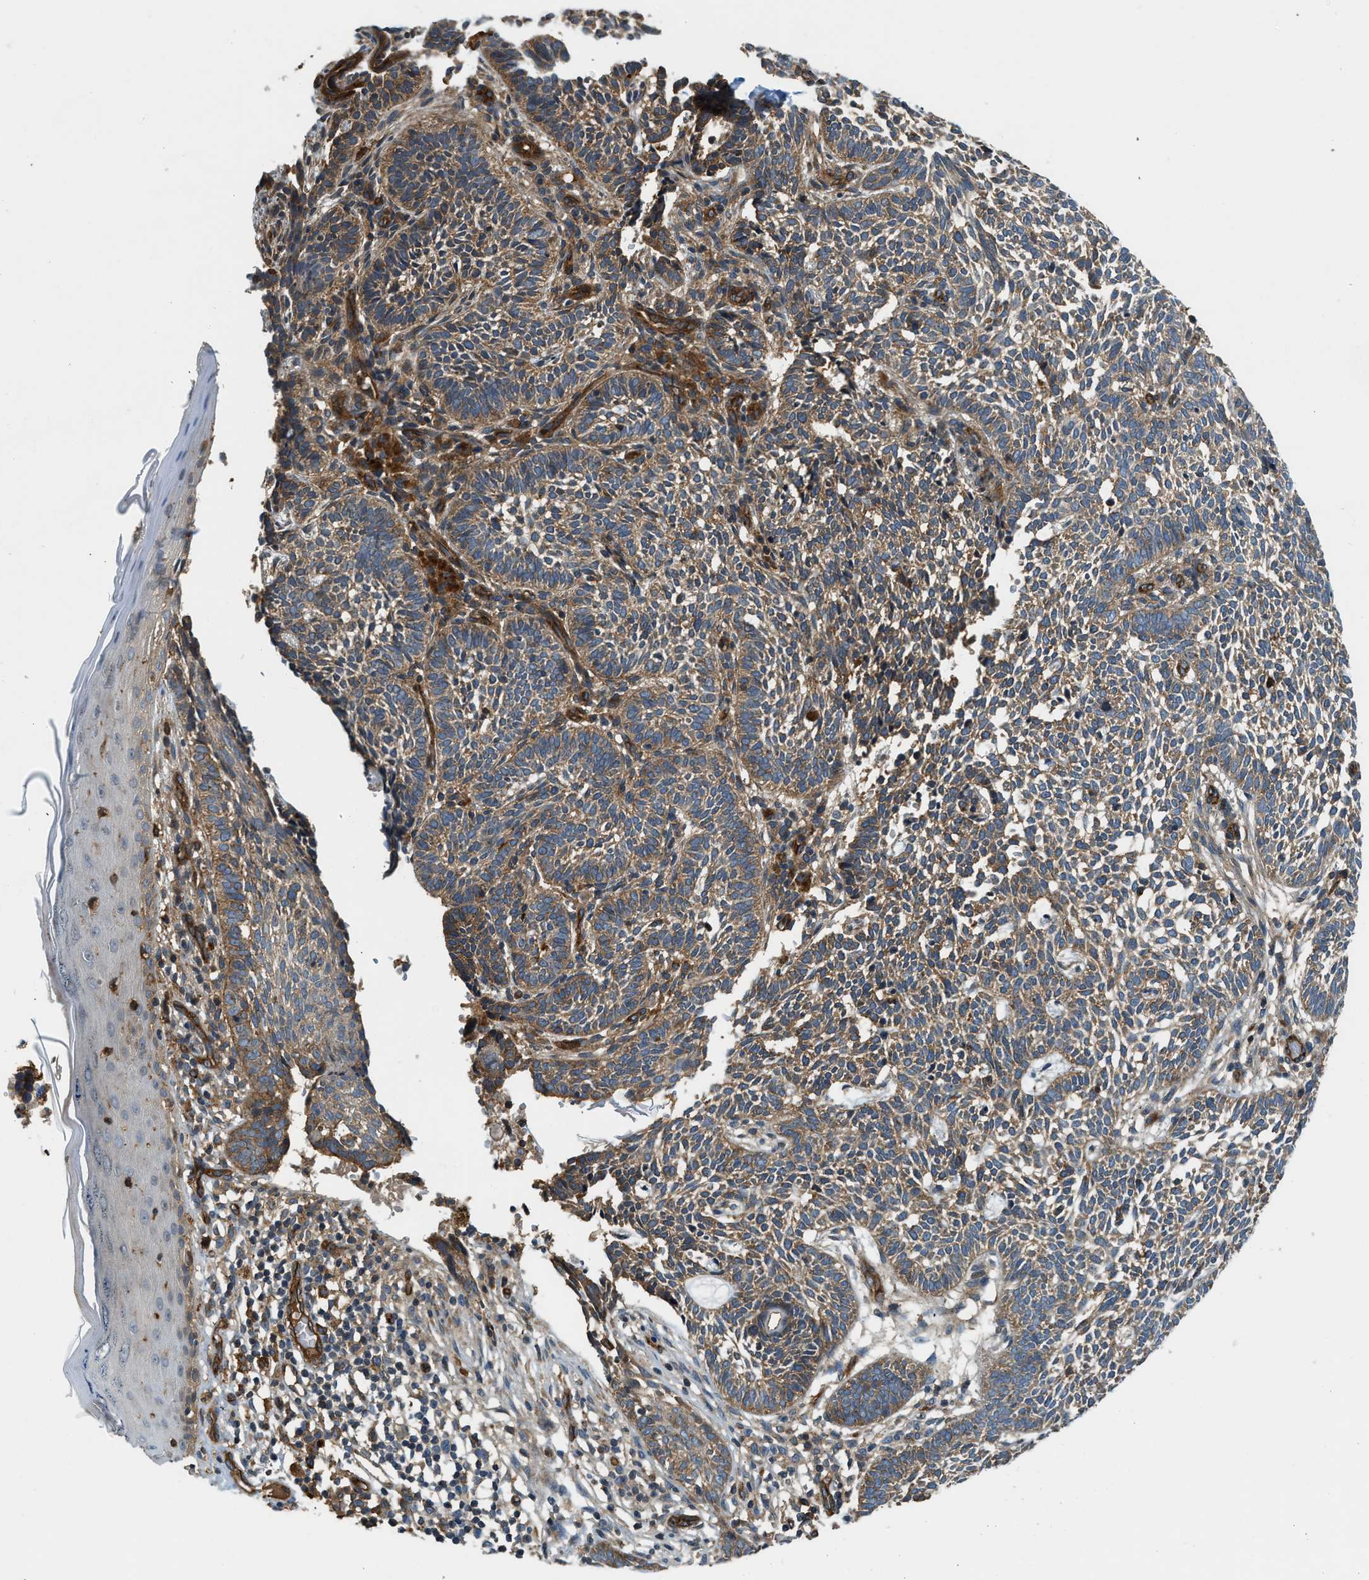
{"staining": {"intensity": "moderate", "quantity": ">75%", "location": "cytoplasmic/membranous"}, "tissue": "skin cancer", "cell_type": "Tumor cells", "image_type": "cancer", "snomed": [{"axis": "morphology", "description": "Normal tissue, NOS"}, {"axis": "morphology", "description": "Basal cell carcinoma"}, {"axis": "topography", "description": "Skin"}], "caption": "Skin cancer tissue reveals moderate cytoplasmic/membranous staining in approximately >75% of tumor cells, visualized by immunohistochemistry. Immunohistochemistry stains the protein in brown and the nuclei are stained blue.", "gene": "HIP1", "patient": {"sex": "male", "age": 87}}